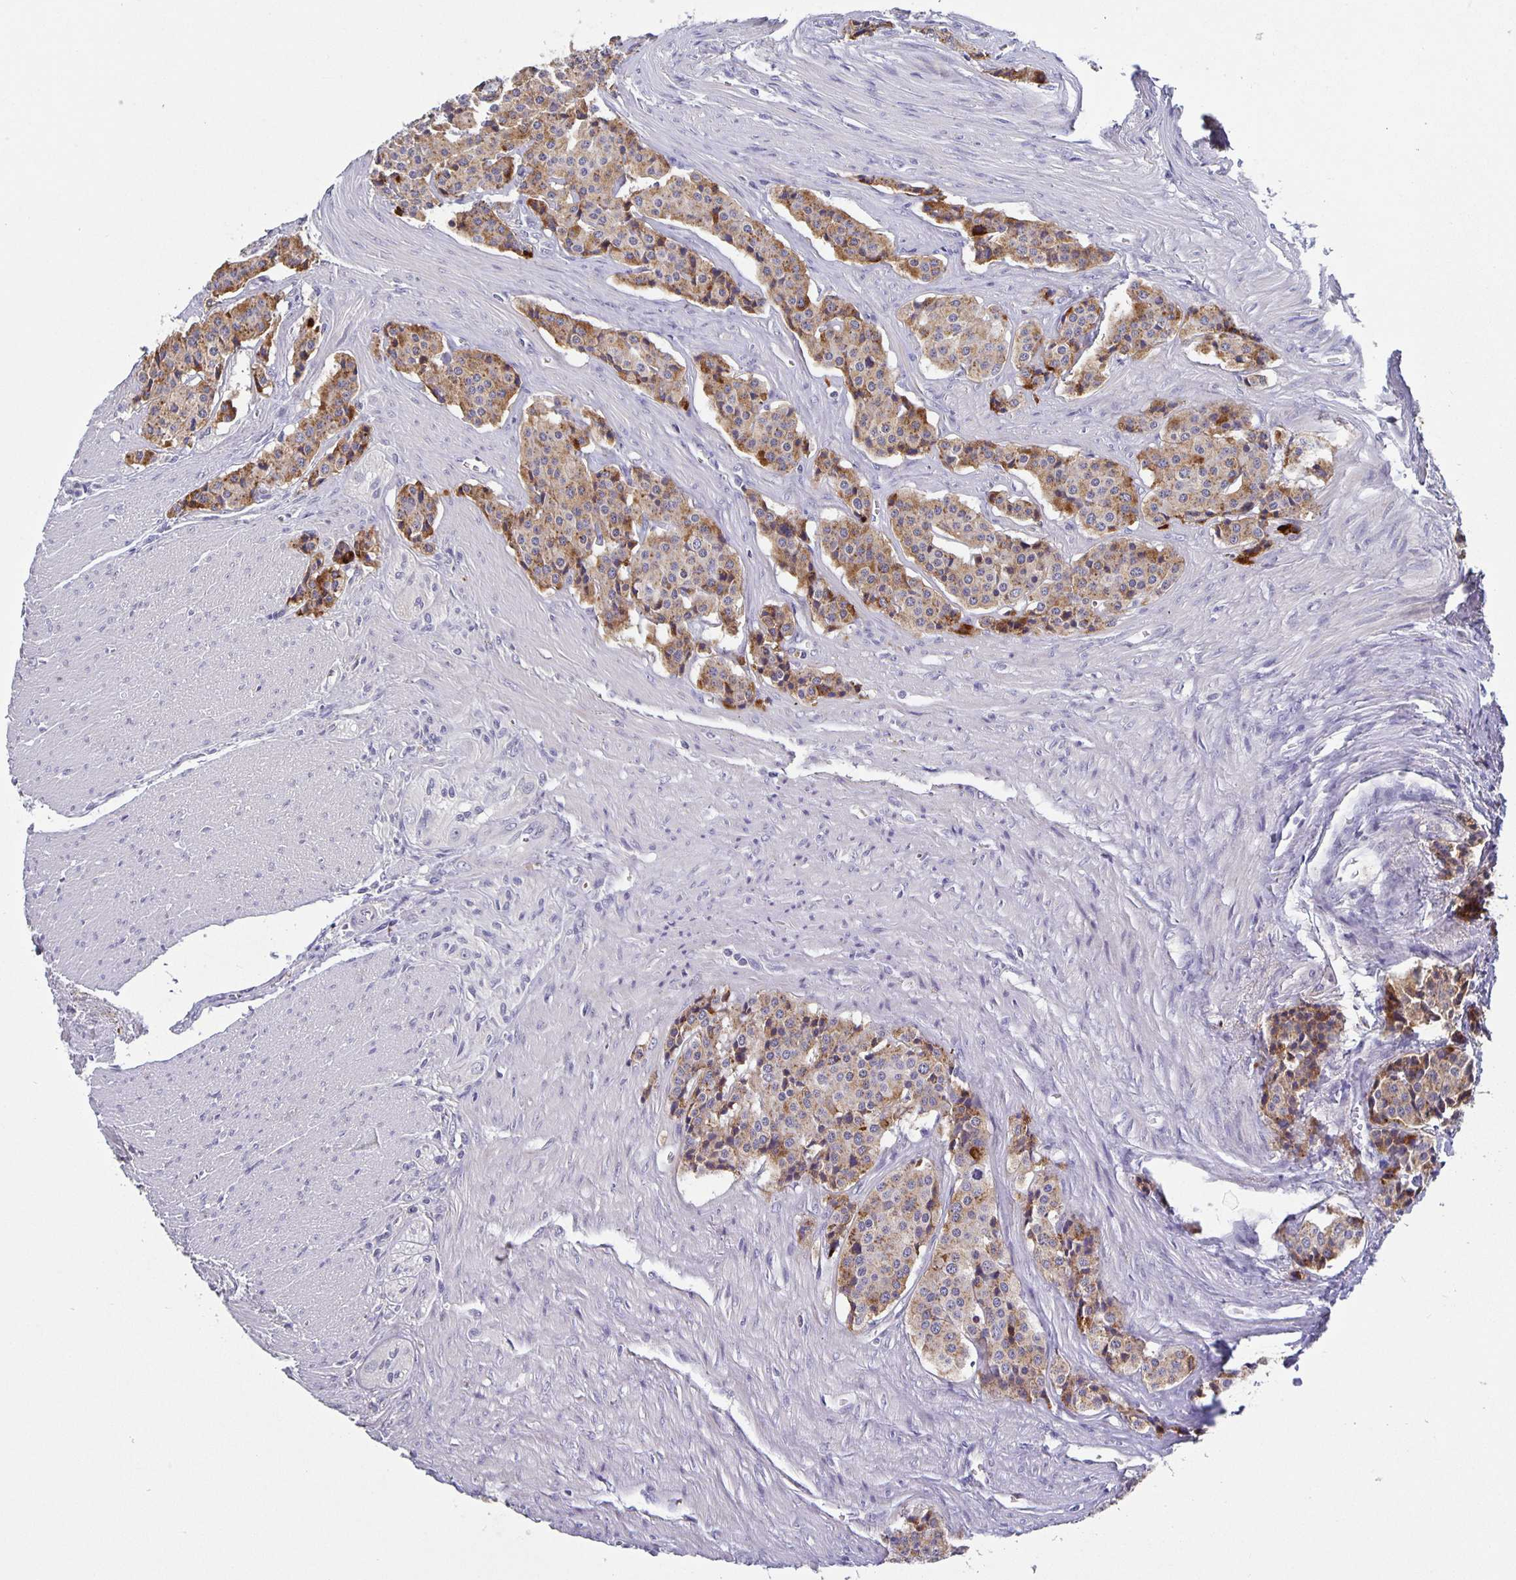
{"staining": {"intensity": "moderate", "quantity": "25%-75%", "location": "cytoplasmic/membranous"}, "tissue": "carcinoid", "cell_type": "Tumor cells", "image_type": "cancer", "snomed": [{"axis": "morphology", "description": "Carcinoid, malignant, NOS"}, {"axis": "topography", "description": "Small intestine"}], "caption": "Carcinoid stained for a protein (brown) displays moderate cytoplasmic/membranous positive expression in about 25%-75% of tumor cells.", "gene": "GDF15", "patient": {"sex": "male", "age": 73}}